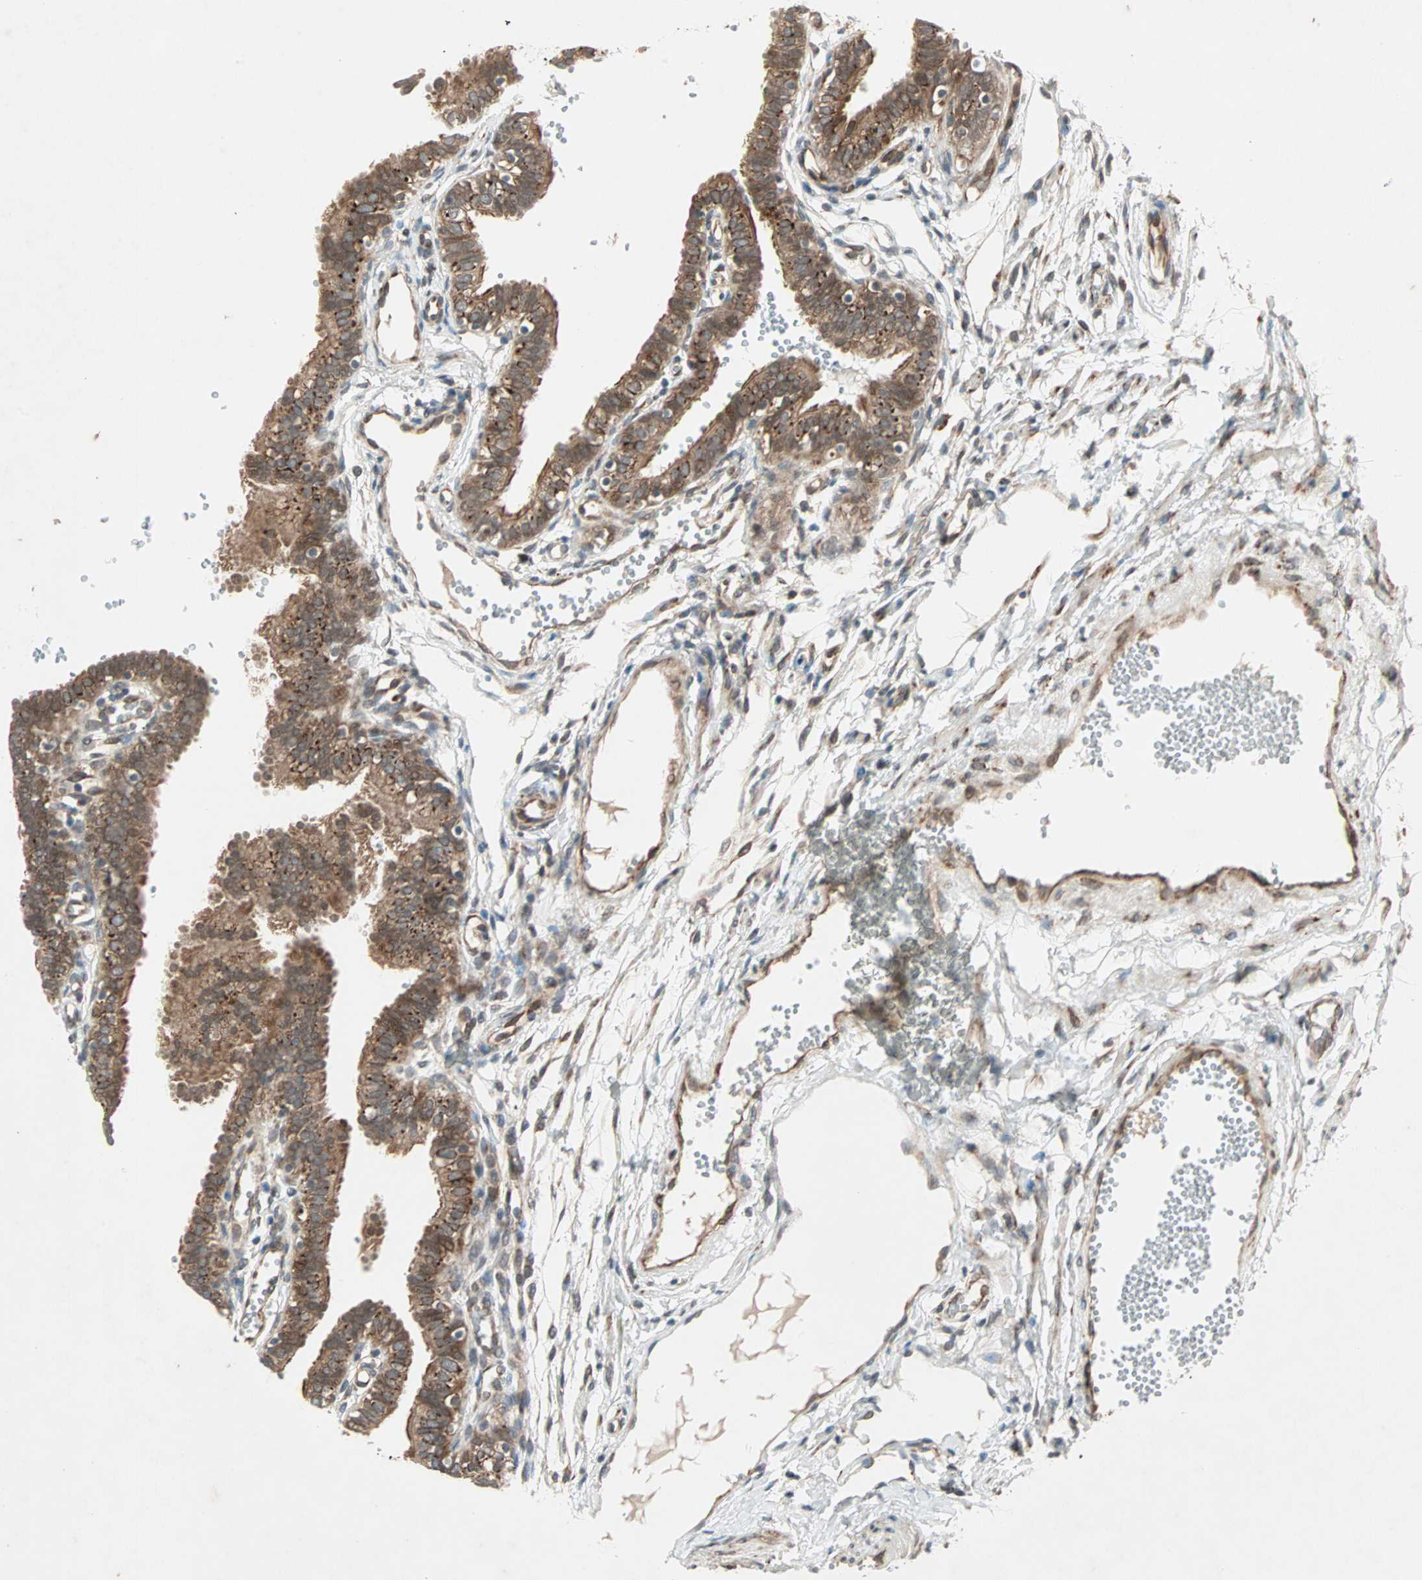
{"staining": {"intensity": "strong", "quantity": ">75%", "location": "cytoplasmic/membranous"}, "tissue": "fallopian tube", "cell_type": "Glandular cells", "image_type": "normal", "snomed": [{"axis": "morphology", "description": "Normal tissue, NOS"}, {"axis": "topography", "description": "Fallopian tube"}, {"axis": "topography", "description": "Placenta"}], "caption": "Immunohistochemistry staining of normal fallopian tube, which displays high levels of strong cytoplasmic/membranous positivity in about >75% of glandular cells indicating strong cytoplasmic/membranous protein expression. The staining was performed using DAB (brown) for protein detection and nuclei were counterstained in hematoxylin (blue).", "gene": "ZNF37A", "patient": {"sex": "female", "age": 34}}